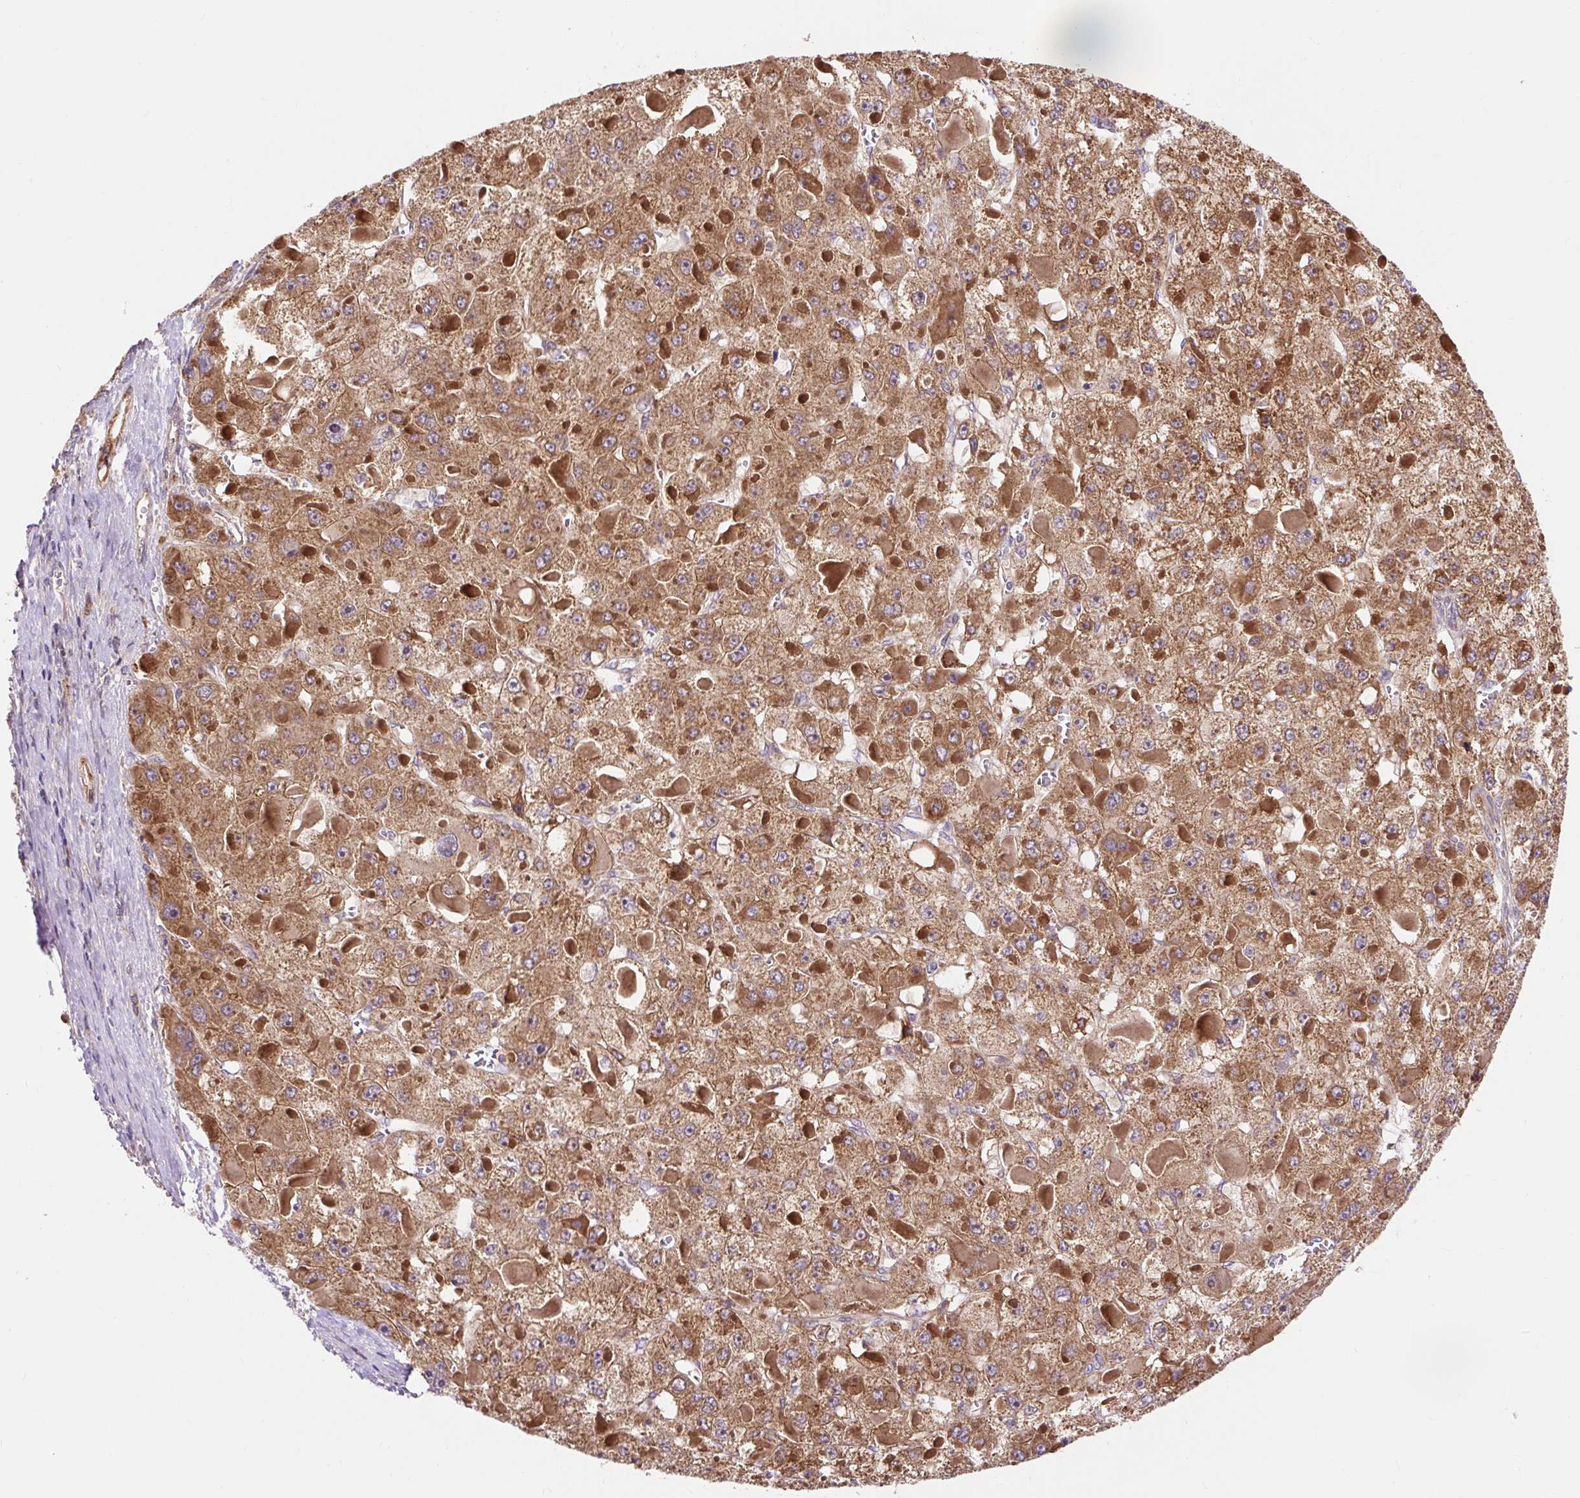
{"staining": {"intensity": "strong", "quantity": ">75%", "location": "cytoplasmic/membranous"}, "tissue": "liver cancer", "cell_type": "Tumor cells", "image_type": "cancer", "snomed": [{"axis": "morphology", "description": "Carcinoma, Hepatocellular, NOS"}, {"axis": "topography", "description": "Liver"}], "caption": "Liver cancer (hepatocellular carcinoma) was stained to show a protein in brown. There is high levels of strong cytoplasmic/membranous expression in approximately >75% of tumor cells.", "gene": "TRIAP1", "patient": {"sex": "female", "age": 73}}